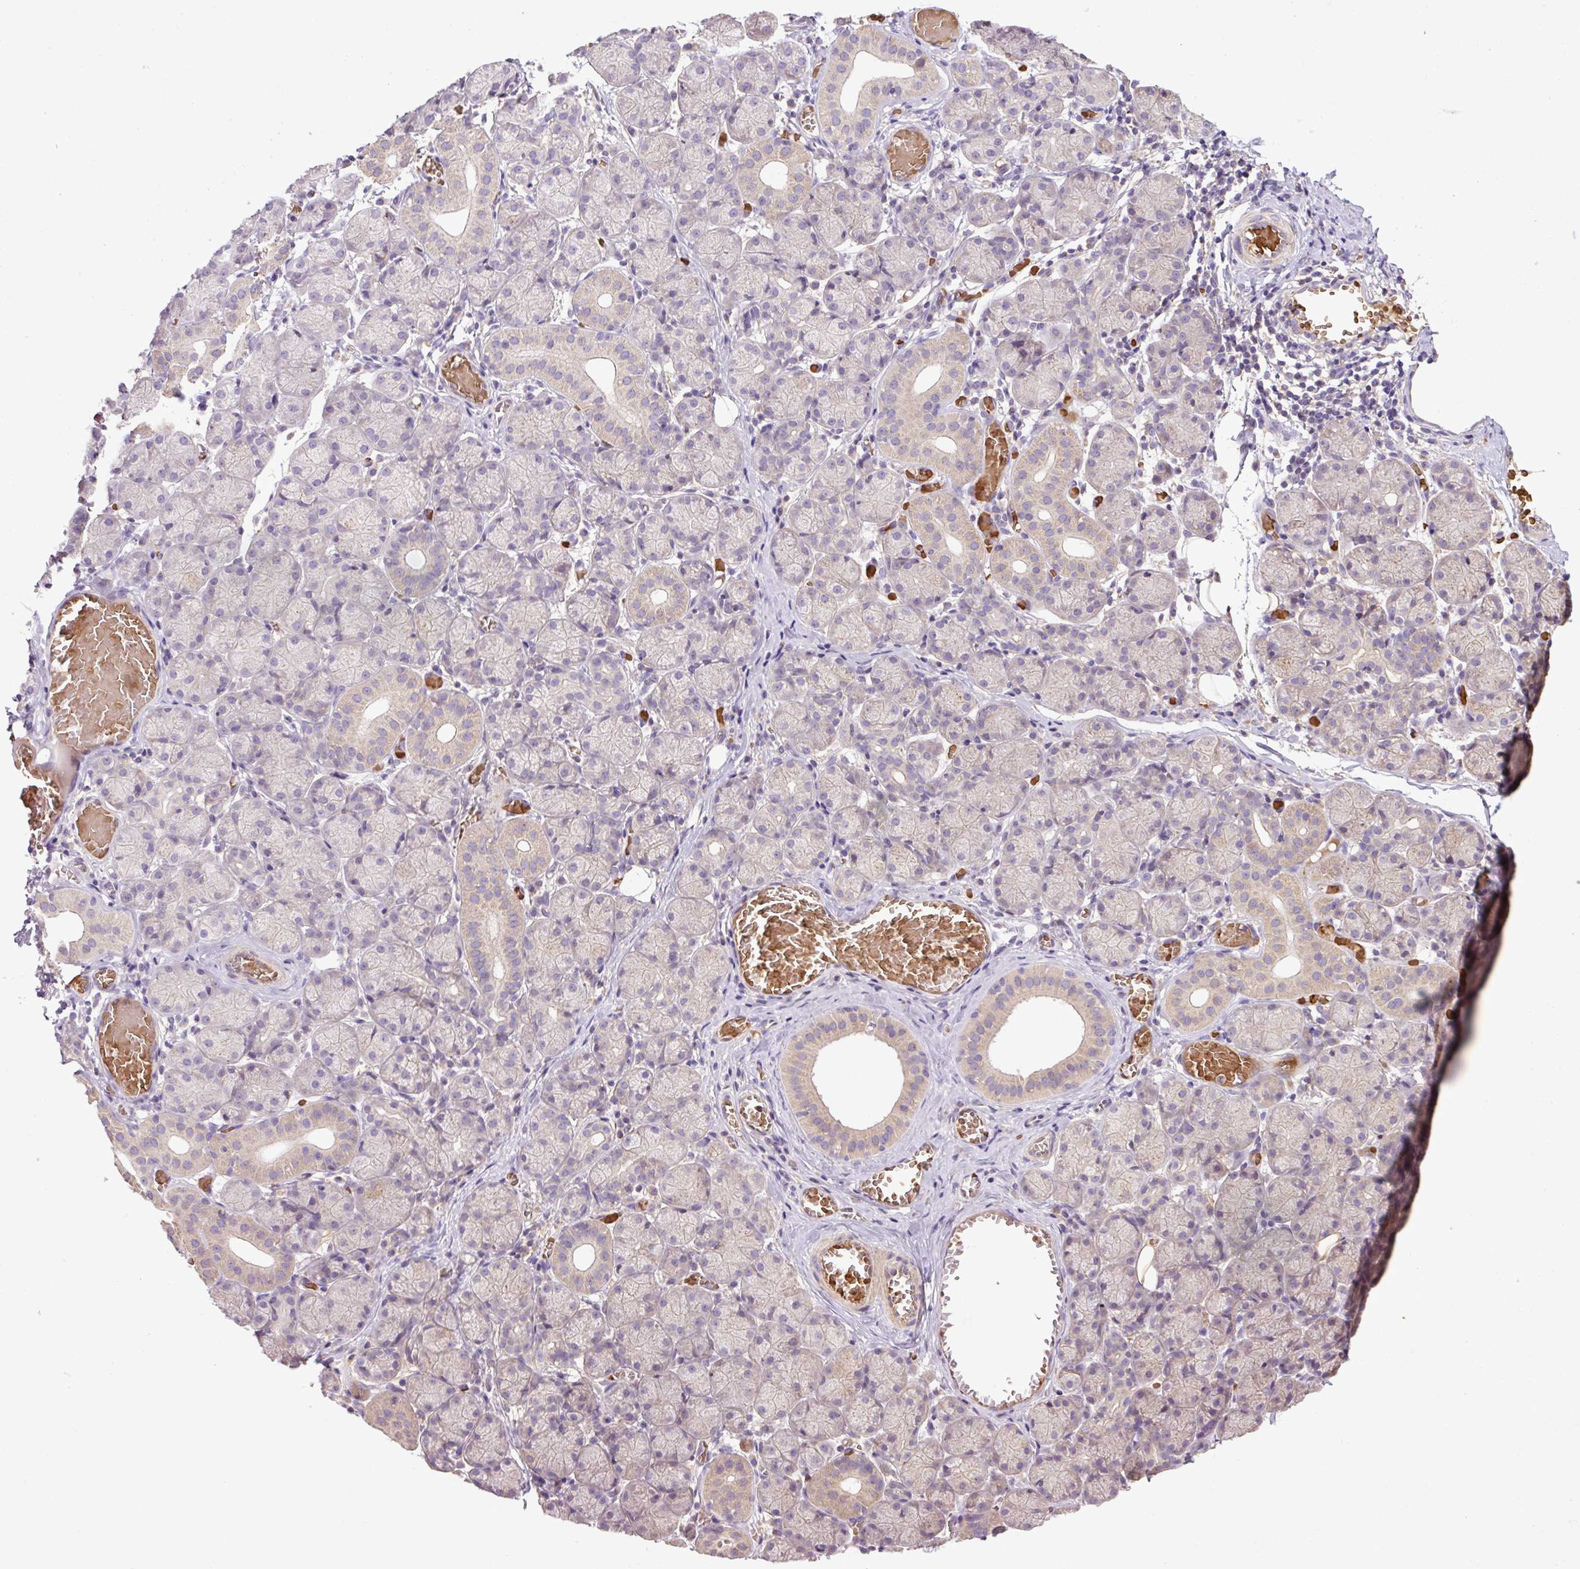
{"staining": {"intensity": "weak", "quantity": "<25%", "location": "cytoplasmic/membranous"}, "tissue": "salivary gland", "cell_type": "Glandular cells", "image_type": "normal", "snomed": [{"axis": "morphology", "description": "Normal tissue, NOS"}, {"axis": "topography", "description": "Salivary gland"}], "caption": "An image of salivary gland stained for a protein displays no brown staining in glandular cells. (DAB IHC, high magnification).", "gene": "CXCL13", "patient": {"sex": "female", "age": 24}}